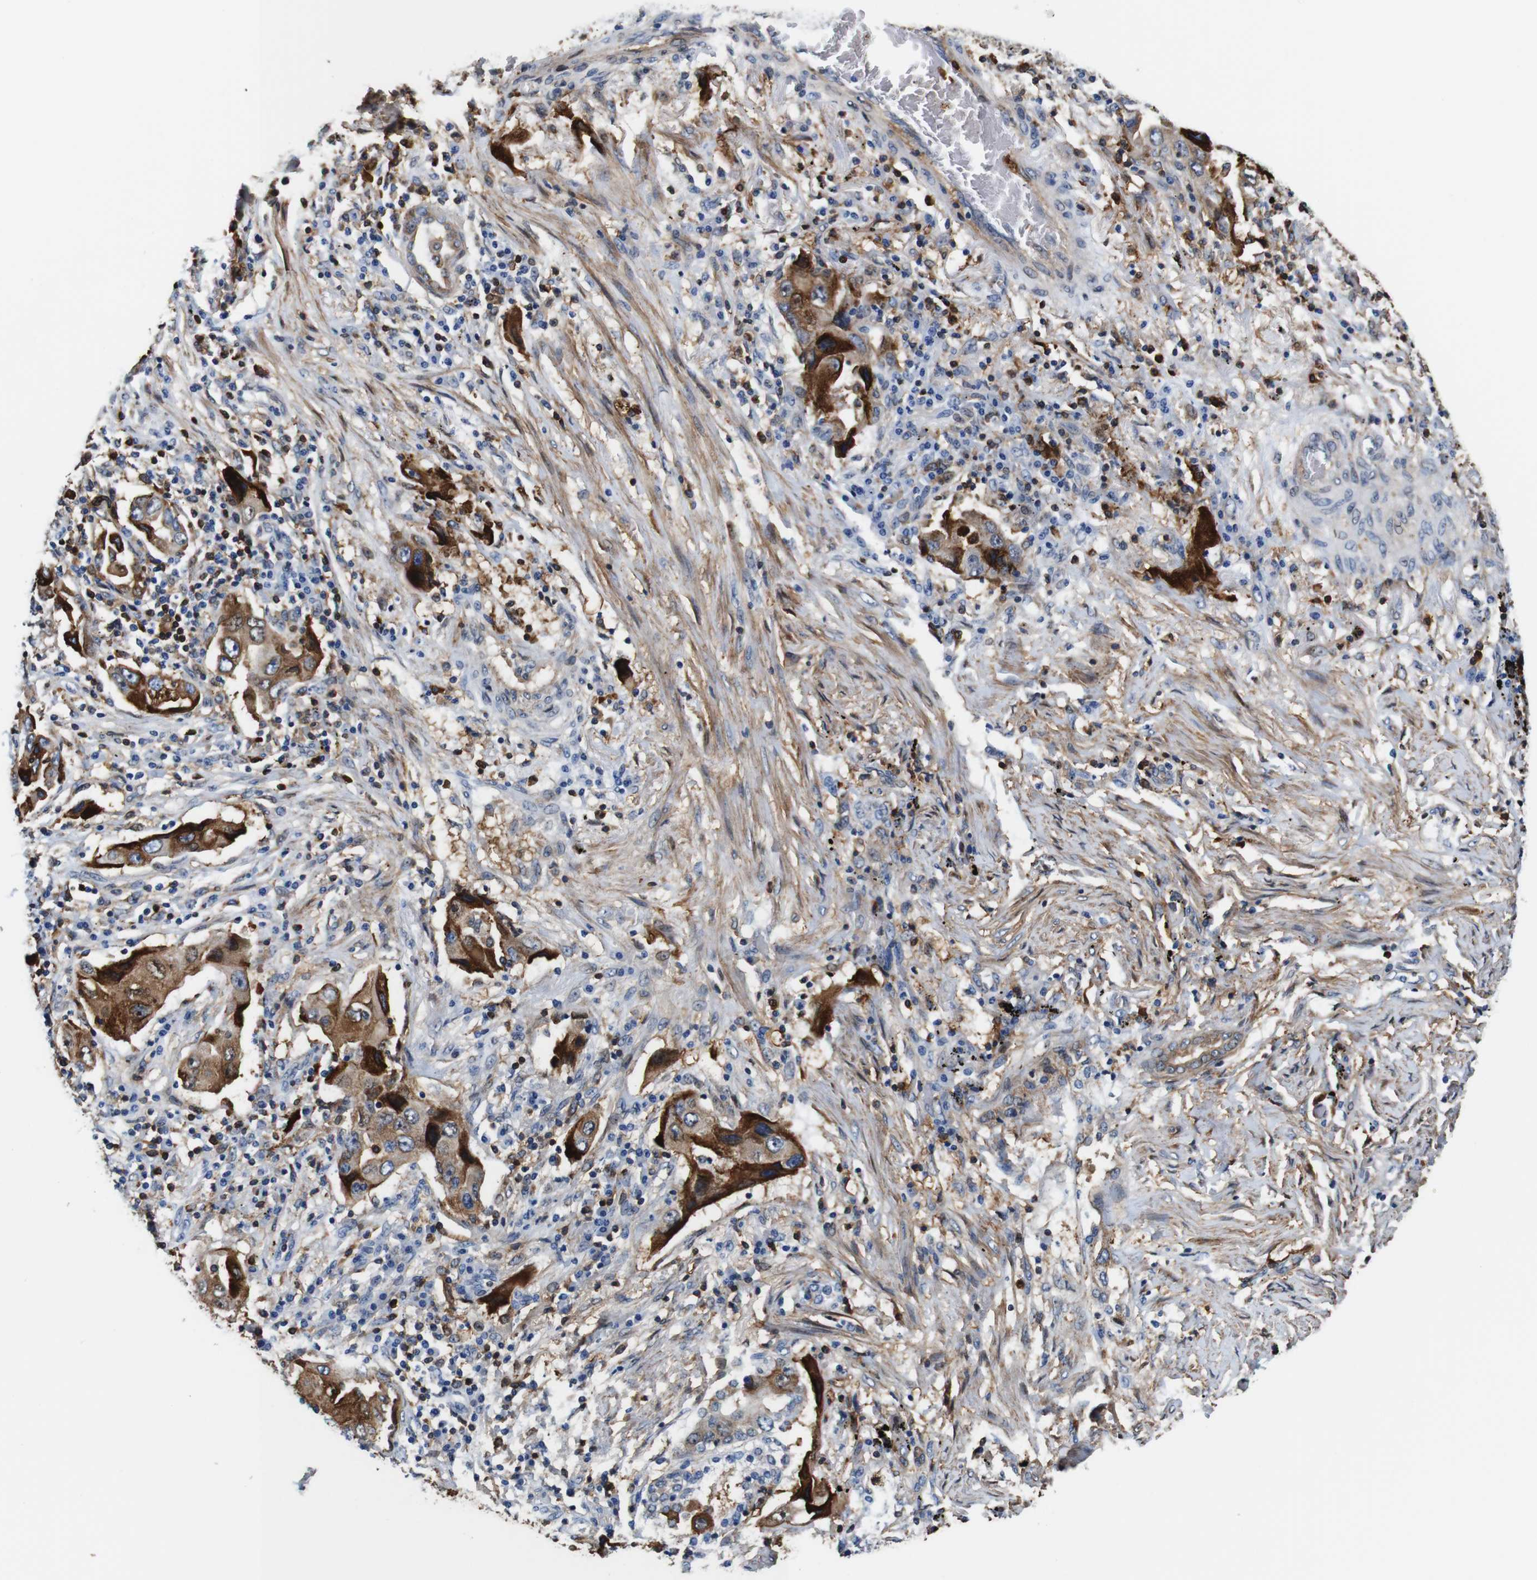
{"staining": {"intensity": "strong", "quantity": ">75%", "location": "cytoplasmic/membranous"}, "tissue": "lung cancer", "cell_type": "Tumor cells", "image_type": "cancer", "snomed": [{"axis": "morphology", "description": "Adenocarcinoma, NOS"}, {"axis": "topography", "description": "Lung"}], "caption": "Protein expression analysis of lung adenocarcinoma demonstrates strong cytoplasmic/membranous staining in about >75% of tumor cells. The staining was performed using DAB (3,3'-diaminobenzidine), with brown indicating positive protein expression. Nuclei are stained blue with hematoxylin.", "gene": "ANXA1", "patient": {"sex": "female", "age": 65}}